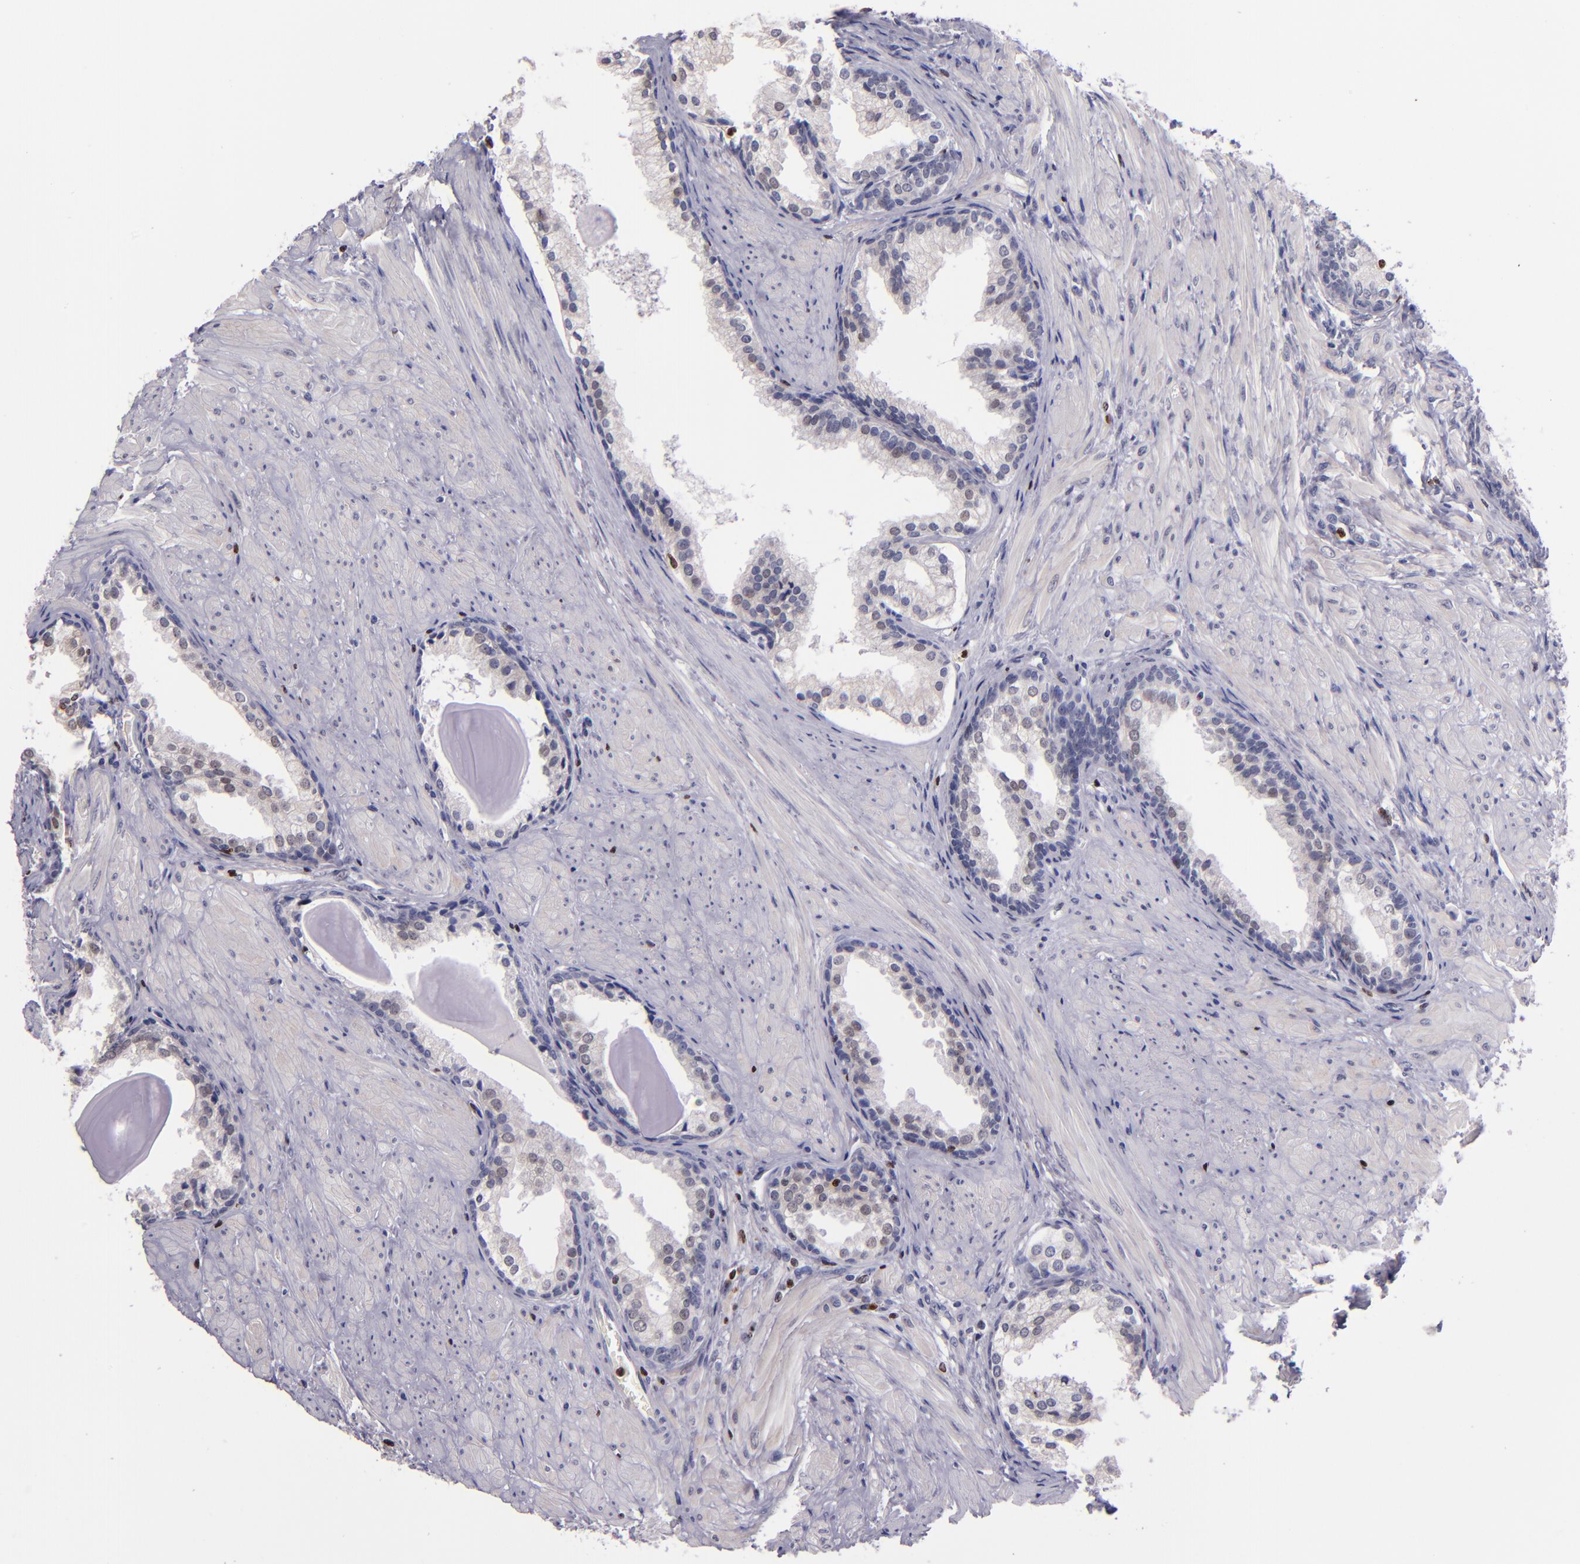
{"staining": {"intensity": "weak", "quantity": "<25%", "location": "nuclear"}, "tissue": "prostate cancer", "cell_type": "Tumor cells", "image_type": "cancer", "snomed": [{"axis": "morphology", "description": "Adenocarcinoma, Medium grade"}, {"axis": "topography", "description": "Prostate"}], "caption": "A photomicrograph of prostate cancer stained for a protein shows no brown staining in tumor cells.", "gene": "CDKL5", "patient": {"sex": "male", "age": 70}}